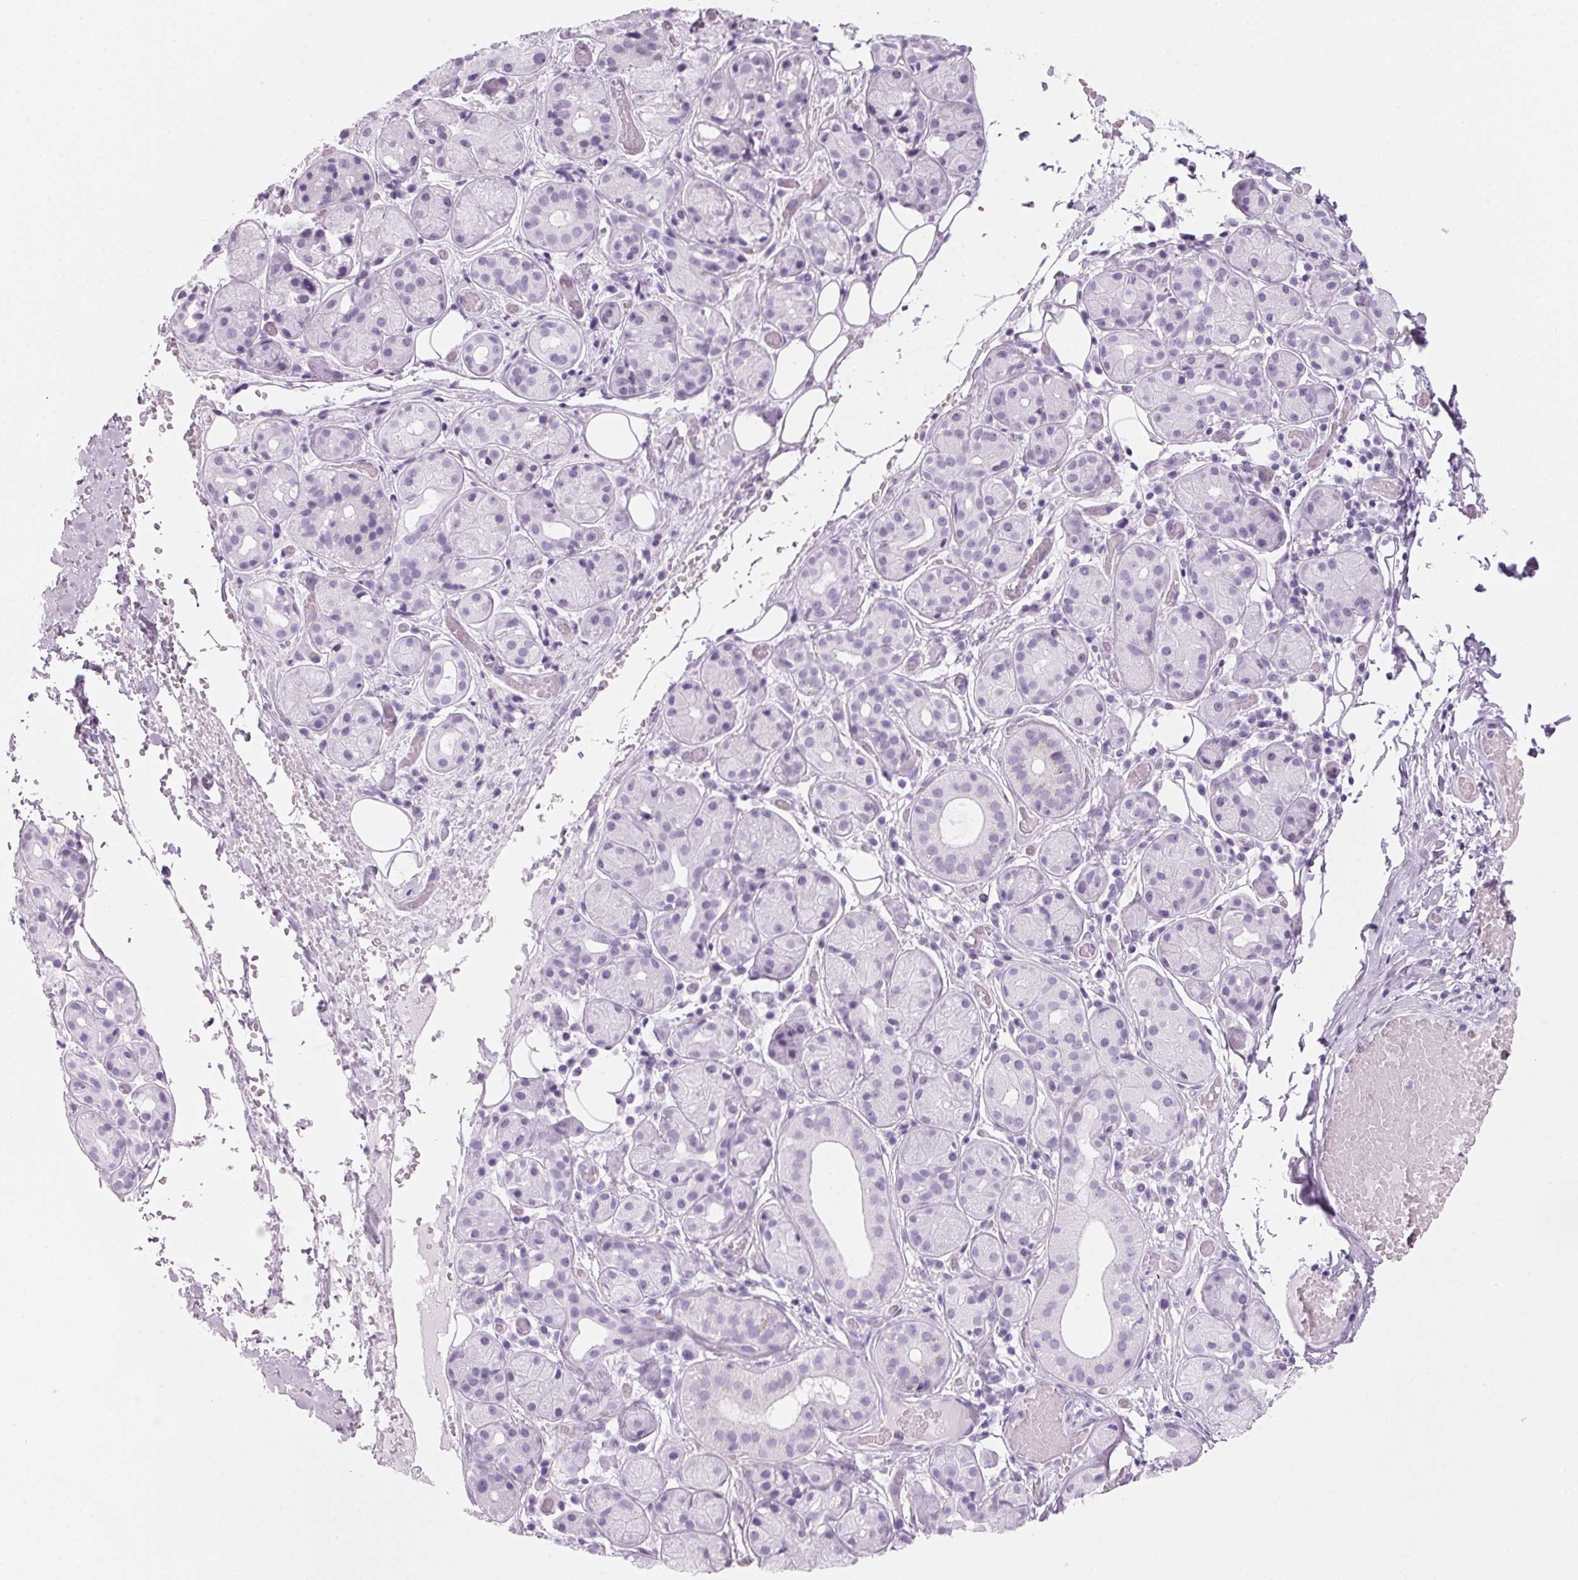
{"staining": {"intensity": "negative", "quantity": "none", "location": "none"}, "tissue": "salivary gland", "cell_type": "Glandular cells", "image_type": "normal", "snomed": [{"axis": "morphology", "description": "Normal tissue, NOS"}, {"axis": "topography", "description": "Salivary gland"}, {"axis": "topography", "description": "Peripheral nerve tissue"}], "caption": "DAB (3,3'-diaminobenzidine) immunohistochemical staining of unremarkable salivary gland shows no significant positivity in glandular cells. (IHC, brightfield microscopy, high magnification).", "gene": "DNTTIP2", "patient": {"sex": "male", "age": 71}}